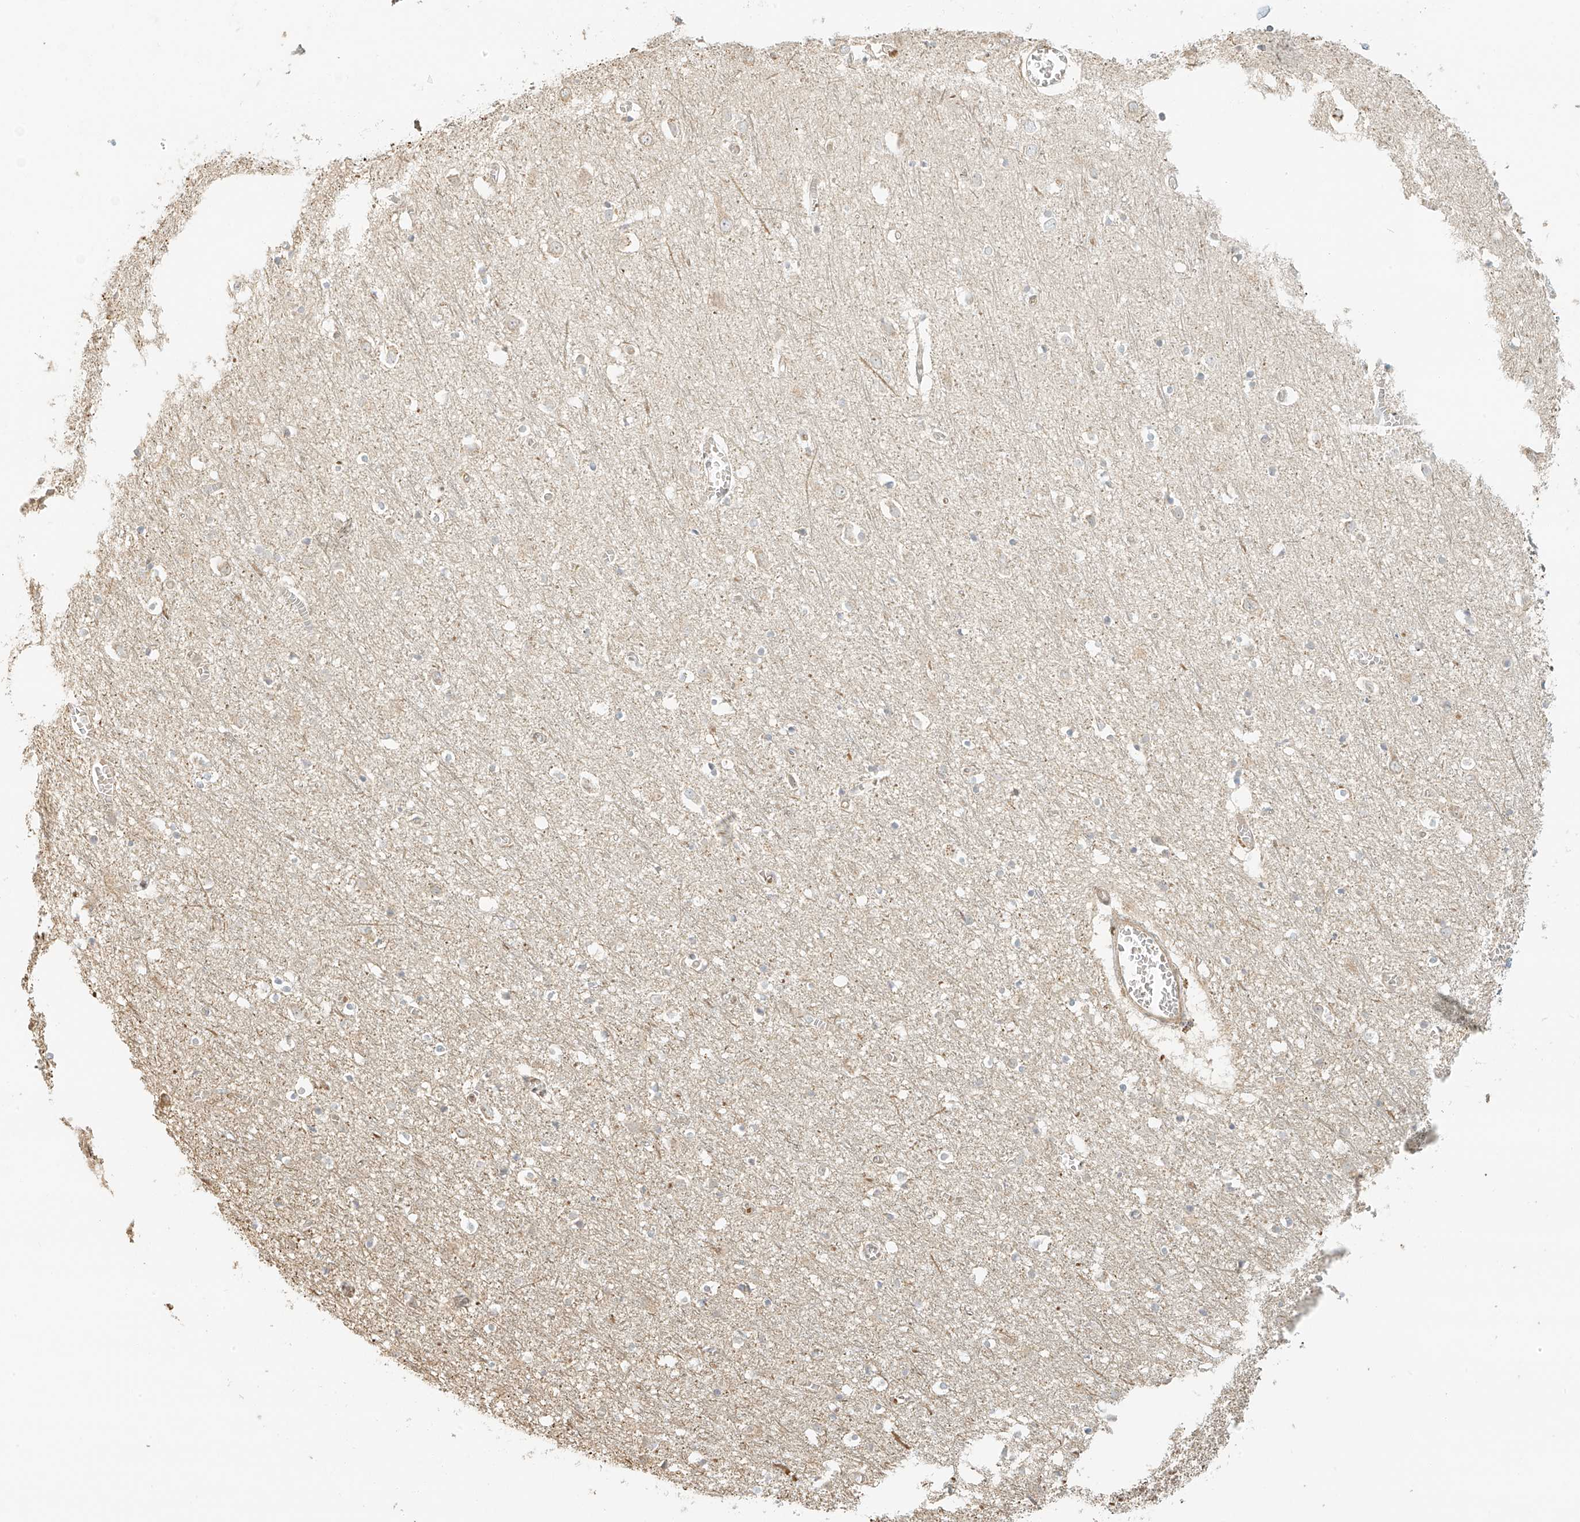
{"staining": {"intensity": "negative", "quantity": "none", "location": "none"}, "tissue": "cerebral cortex", "cell_type": "Endothelial cells", "image_type": "normal", "snomed": [{"axis": "morphology", "description": "Normal tissue, NOS"}, {"axis": "topography", "description": "Cerebral cortex"}], "caption": "Immunohistochemistry micrograph of normal cerebral cortex stained for a protein (brown), which exhibits no staining in endothelial cells. (Brightfield microscopy of DAB (3,3'-diaminobenzidine) immunohistochemistry (IHC) at high magnification).", "gene": "UPK1B", "patient": {"sex": "female", "age": 64}}